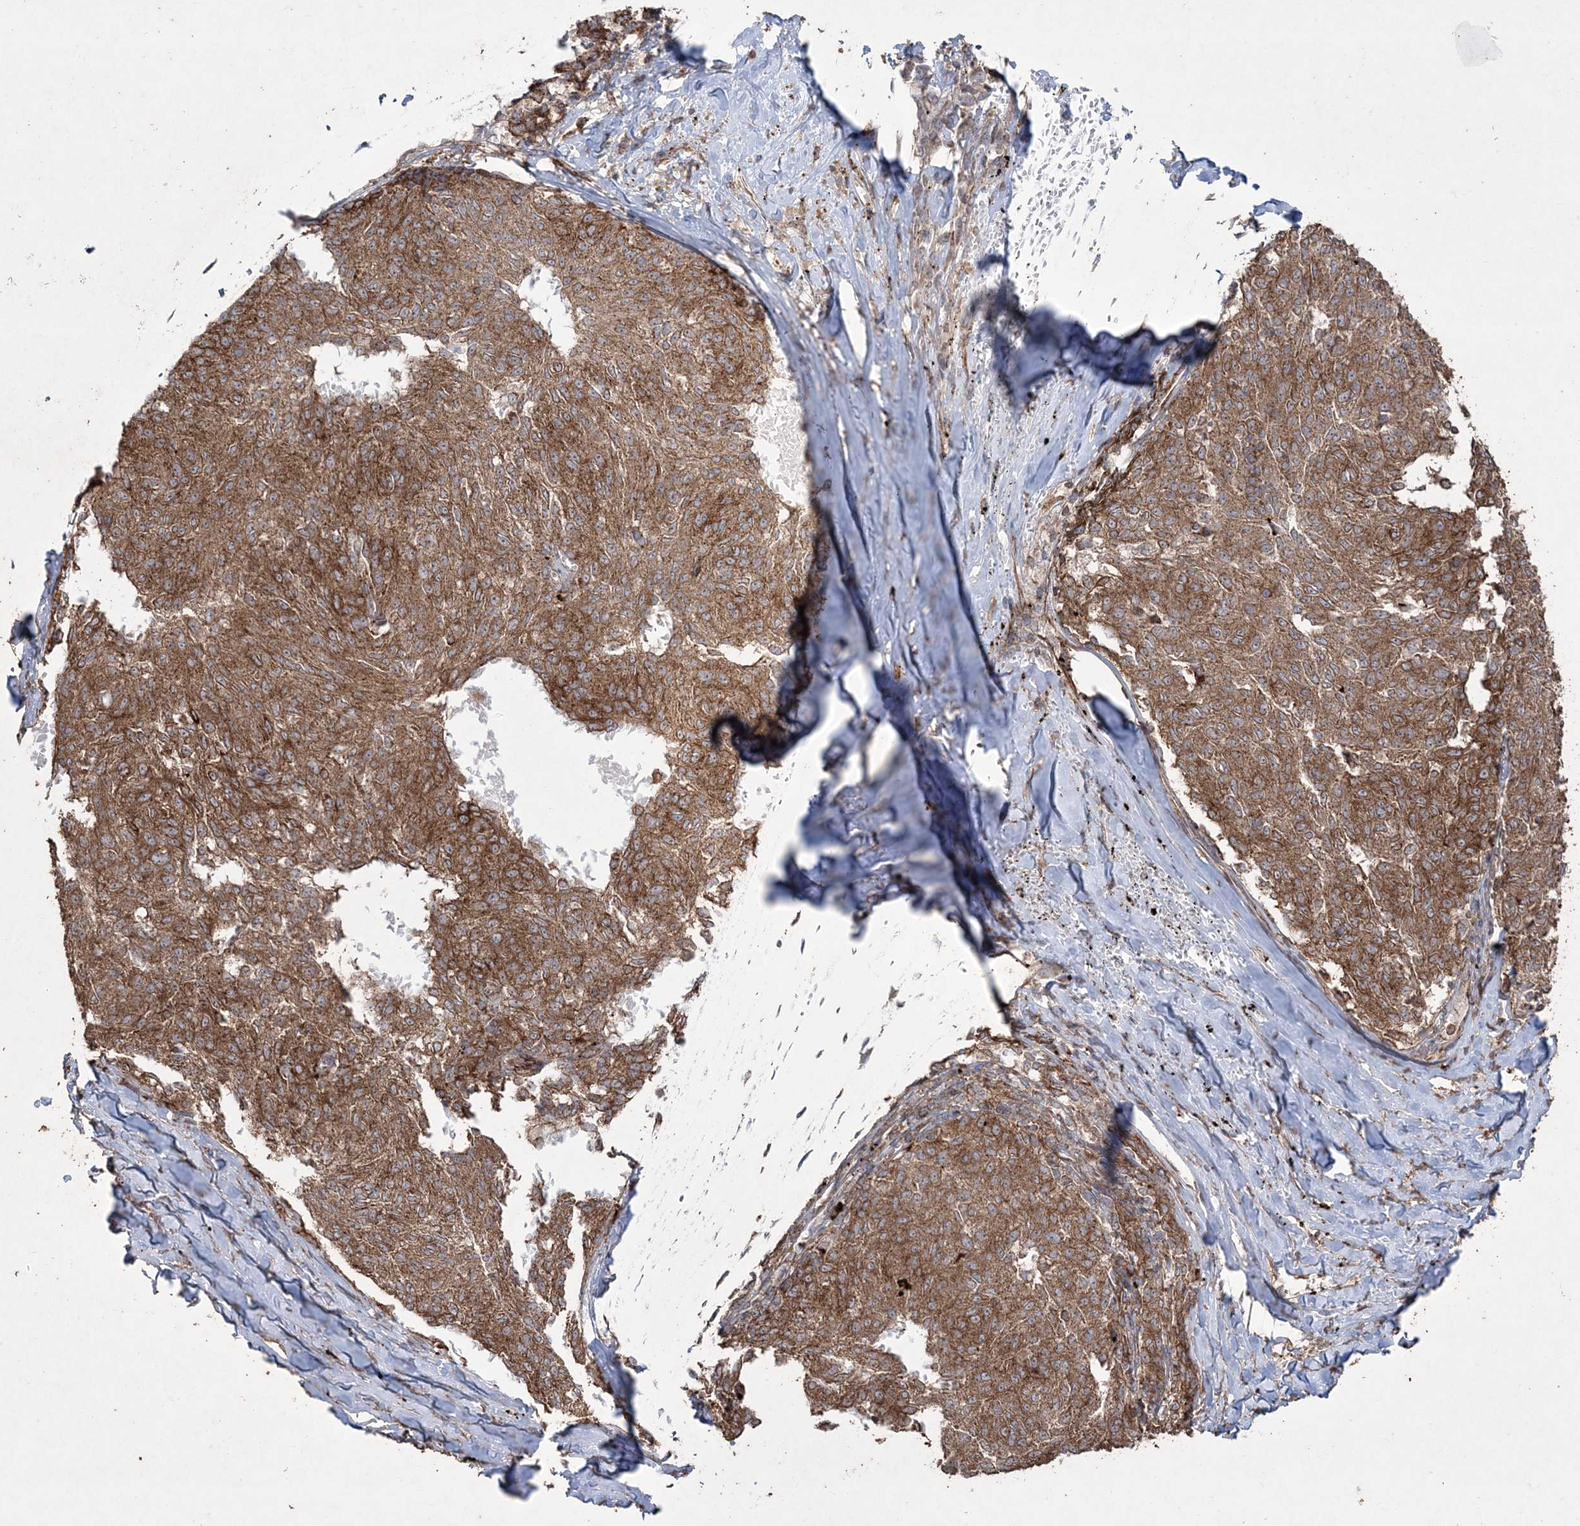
{"staining": {"intensity": "moderate", "quantity": ">75%", "location": "cytoplasmic/membranous"}, "tissue": "melanoma", "cell_type": "Tumor cells", "image_type": "cancer", "snomed": [{"axis": "morphology", "description": "Malignant melanoma, NOS"}, {"axis": "topography", "description": "Skin"}], "caption": "DAB immunohistochemical staining of melanoma exhibits moderate cytoplasmic/membranous protein staining in approximately >75% of tumor cells.", "gene": "TTC7A", "patient": {"sex": "female", "age": 72}}